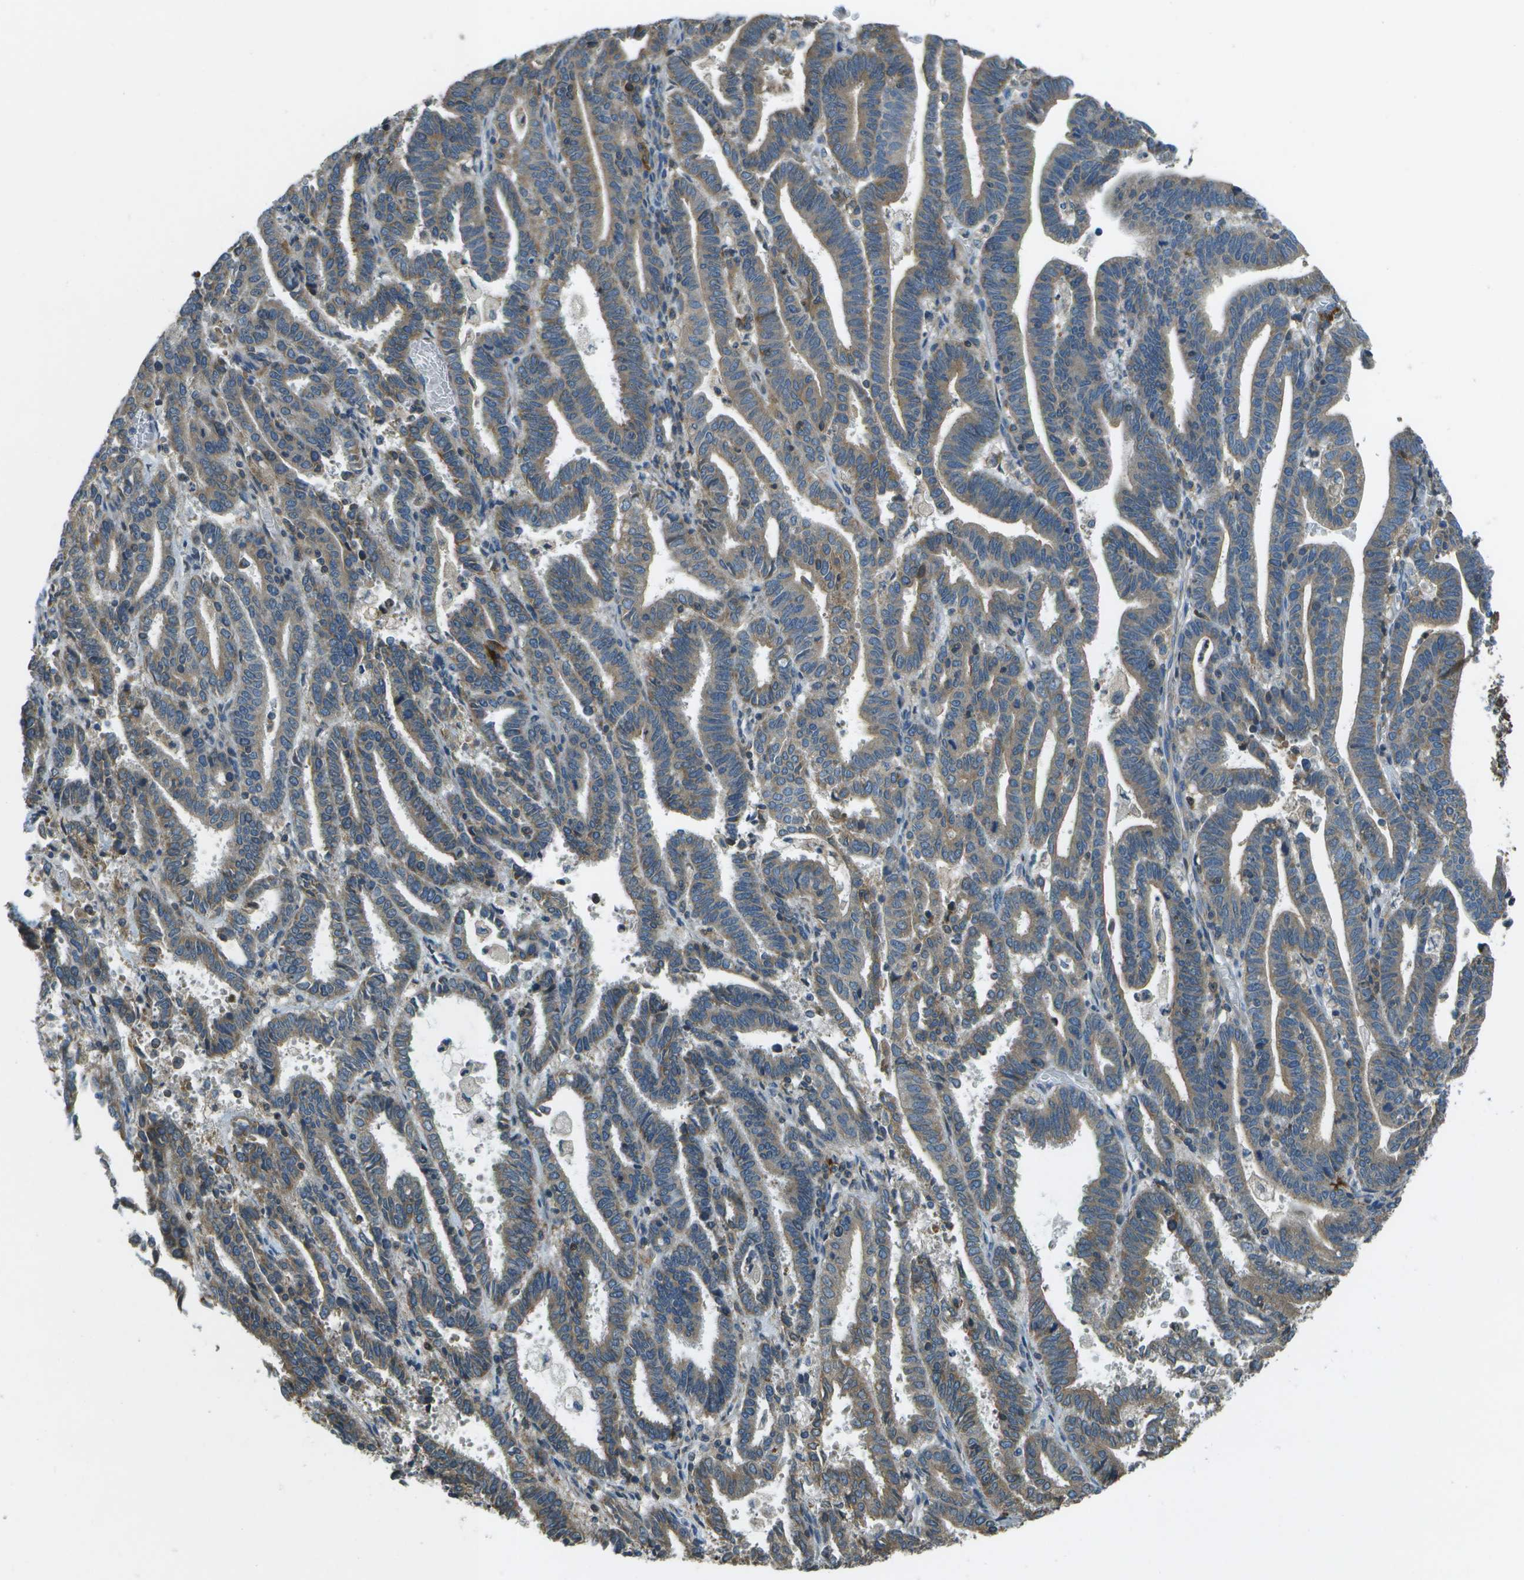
{"staining": {"intensity": "moderate", "quantity": "25%-75%", "location": "cytoplasmic/membranous"}, "tissue": "endometrial cancer", "cell_type": "Tumor cells", "image_type": "cancer", "snomed": [{"axis": "morphology", "description": "Adenocarcinoma, NOS"}, {"axis": "topography", "description": "Uterus"}], "caption": "A medium amount of moderate cytoplasmic/membranous staining is identified in approximately 25%-75% of tumor cells in adenocarcinoma (endometrial) tissue. Nuclei are stained in blue.", "gene": "SAMSN1", "patient": {"sex": "female", "age": 83}}